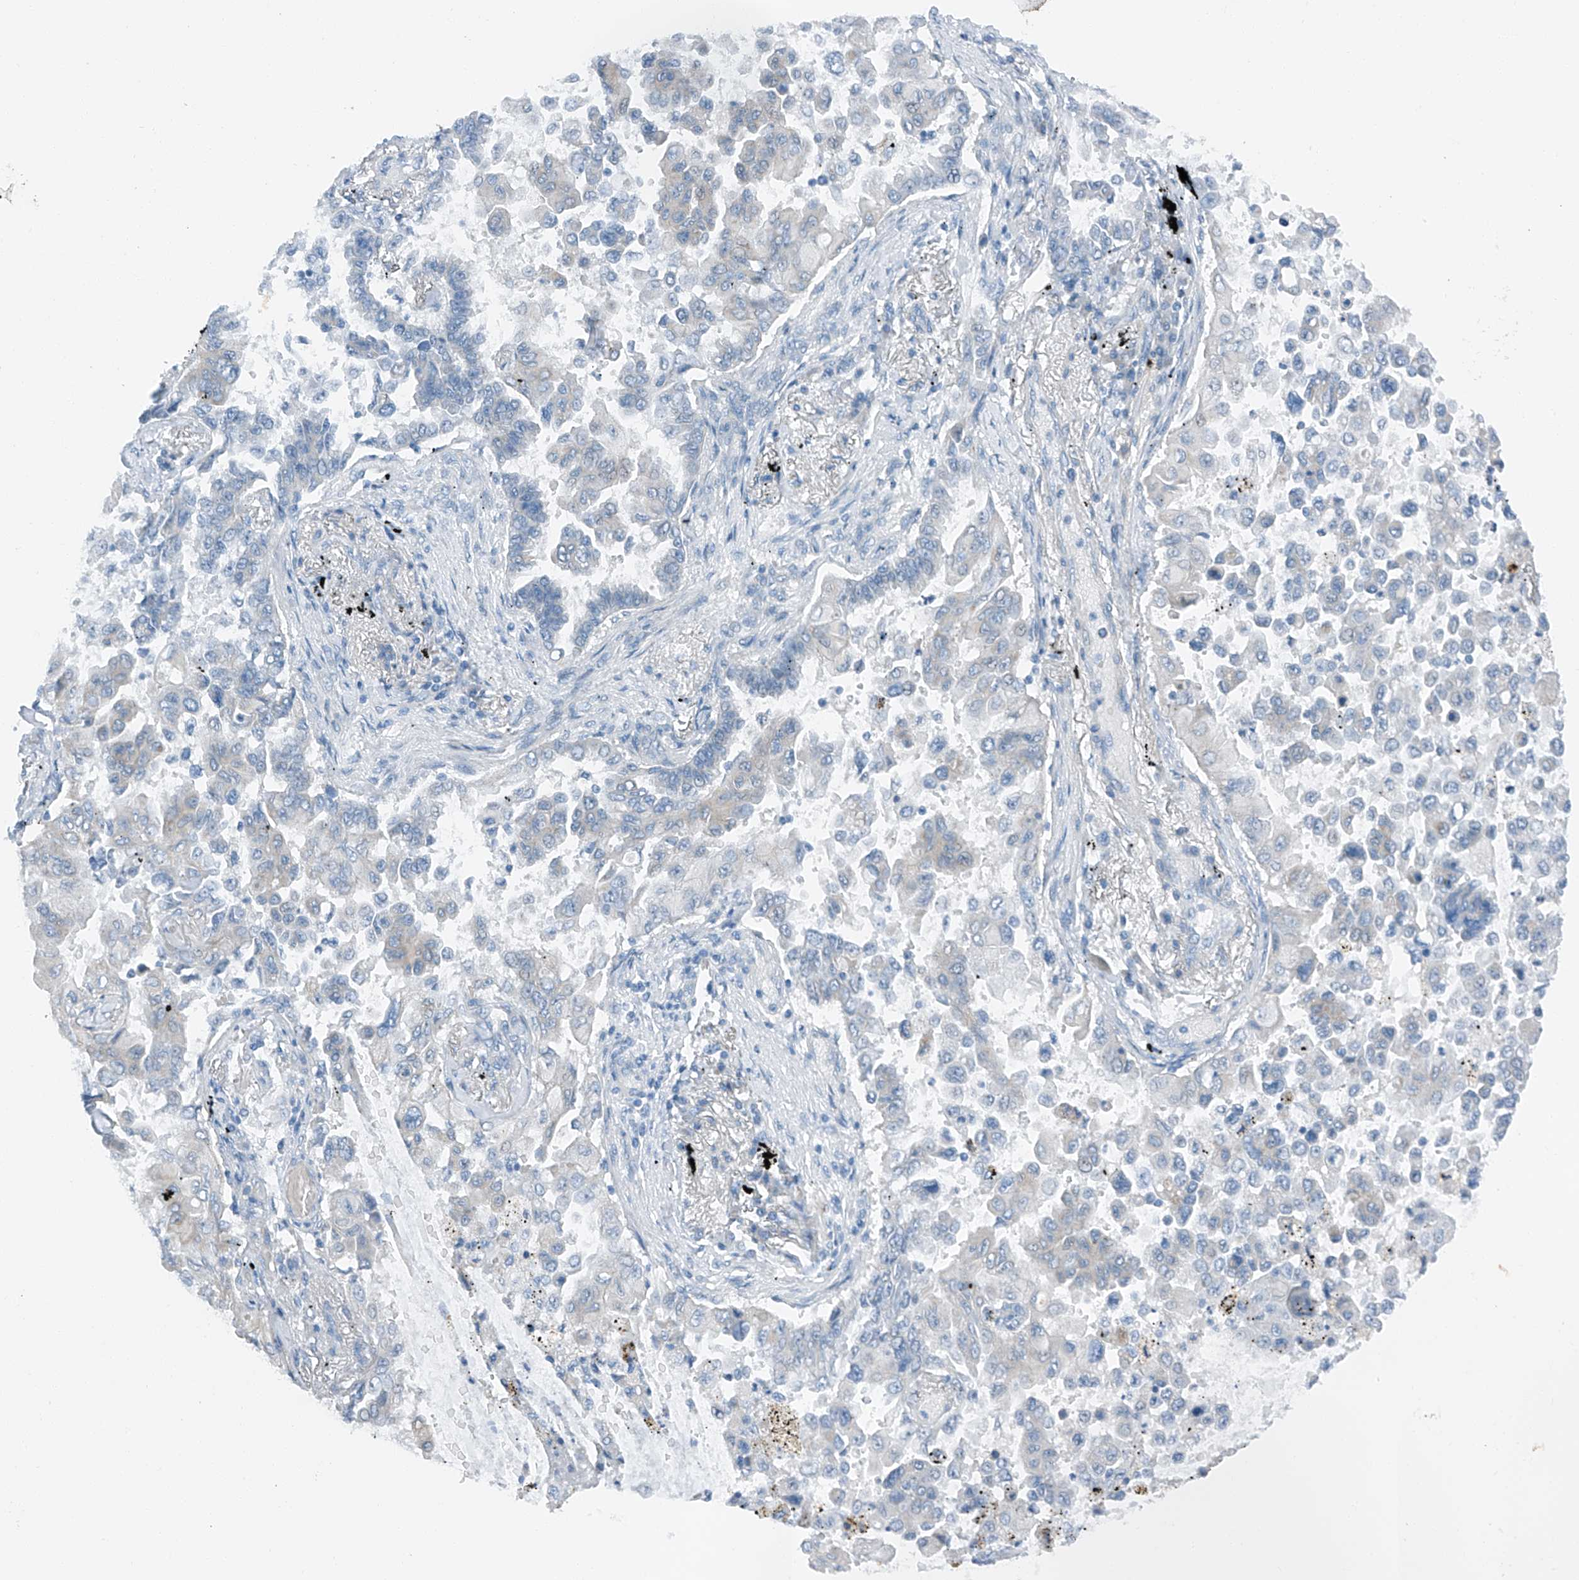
{"staining": {"intensity": "negative", "quantity": "none", "location": "none"}, "tissue": "lung cancer", "cell_type": "Tumor cells", "image_type": "cancer", "snomed": [{"axis": "morphology", "description": "Adenocarcinoma, NOS"}, {"axis": "topography", "description": "Lung"}], "caption": "Immunohistochemistry histopathology image of lung adenocarcinoma stained for a protein (brown), which reveals no staining in tumor cells.", "gene": "MDGA1", "patient": {"sex": "female", "age": 67}}